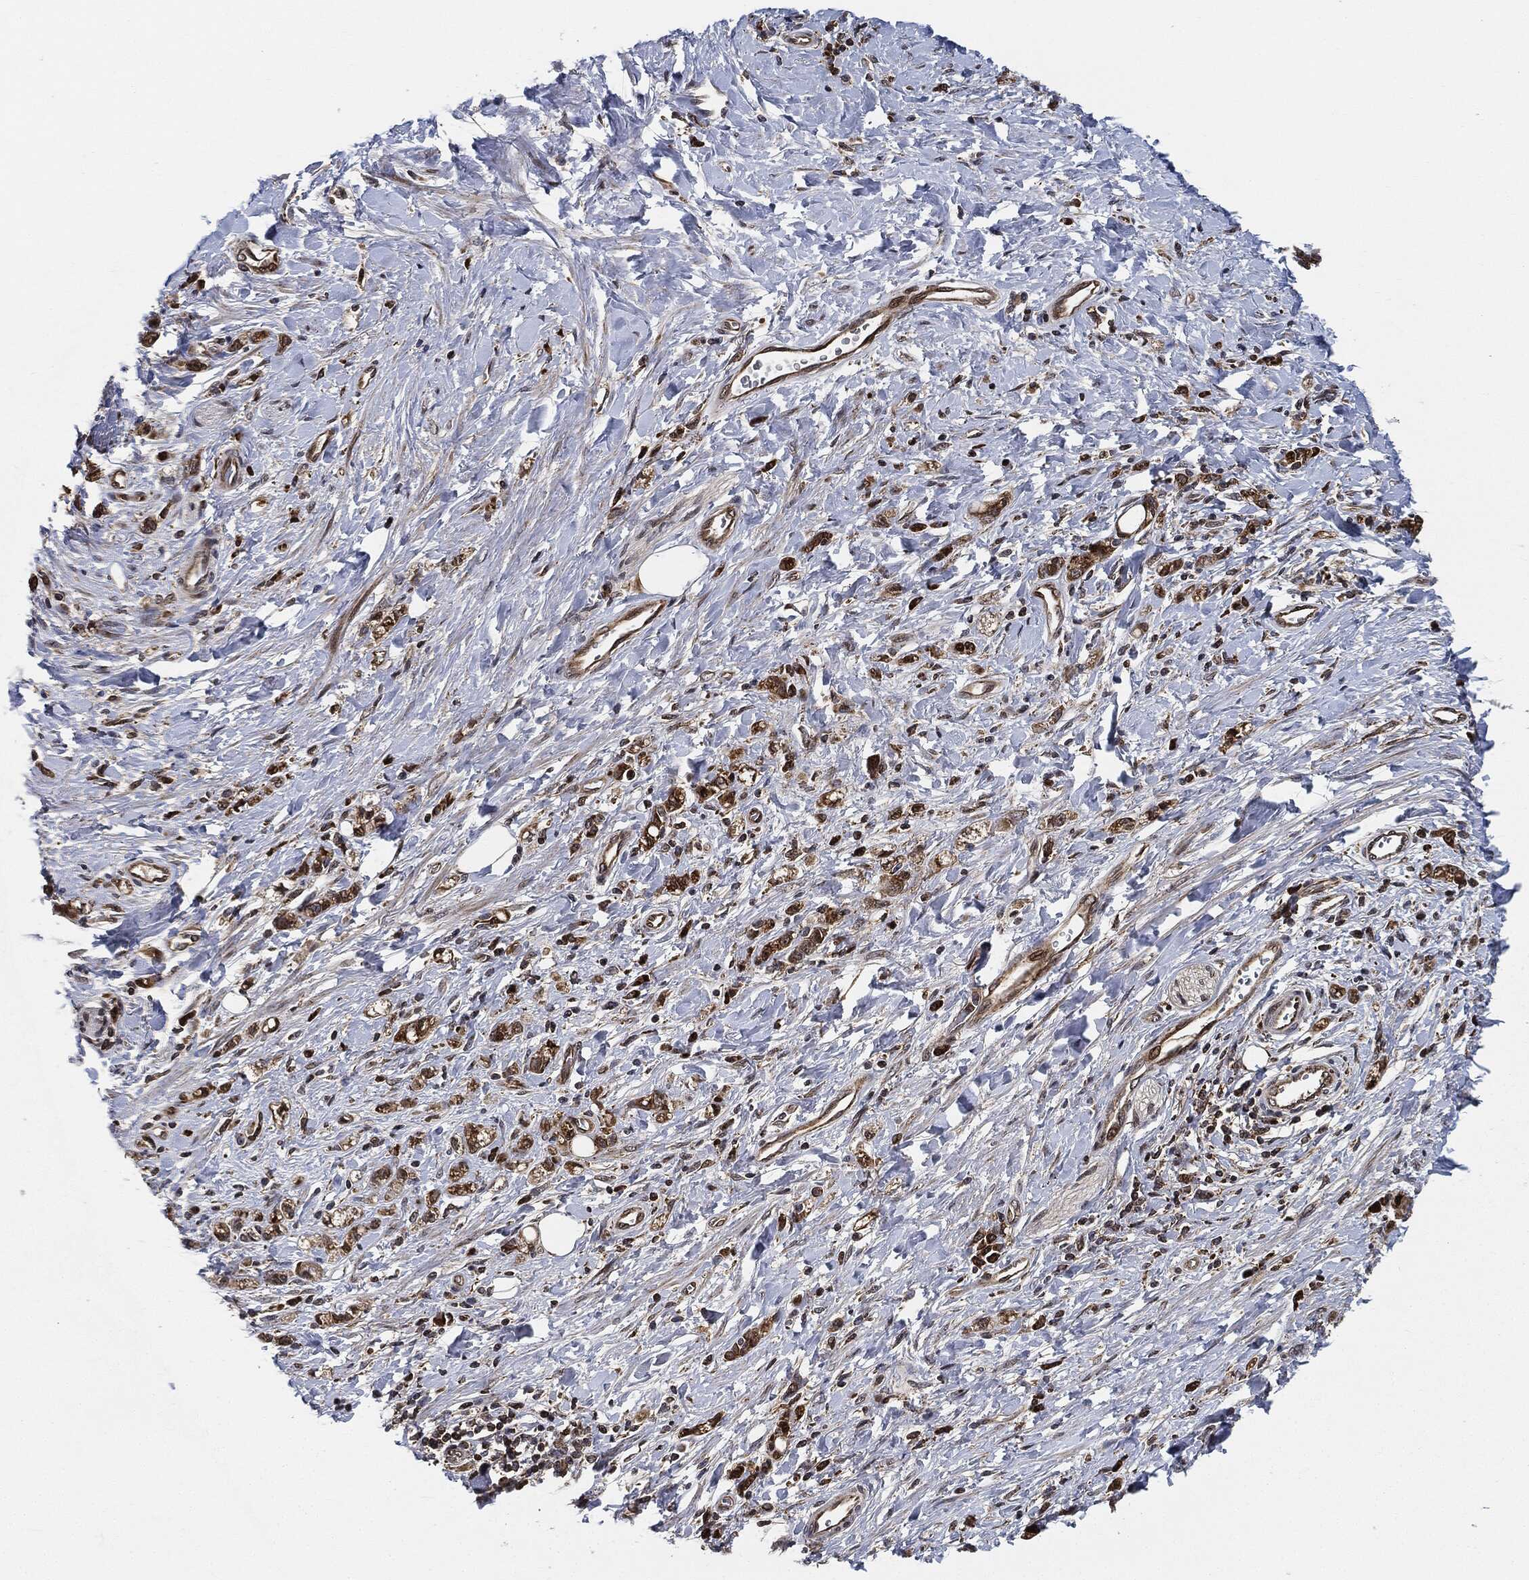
{"staining": {"intensity": "strong", "quantity": ">75%", "location": "cytoplasmic/membranous"}, "tissue": "stomach cancer", "cell_type": "Tumor cells", "image_type": "cancer", "snomed": [{"axis": "morphology", "description": "Adenocarcinoma, NOS"}, {"axis": "topography", "description": "Stomach"}], "caption": "A brown stain labels strong cytoplasmic/membranous staining of a protein in stomach adenocarcinoma tumor cells.", "gene": "RNASEL", "patient": {"sex": "male", "age": 77}}